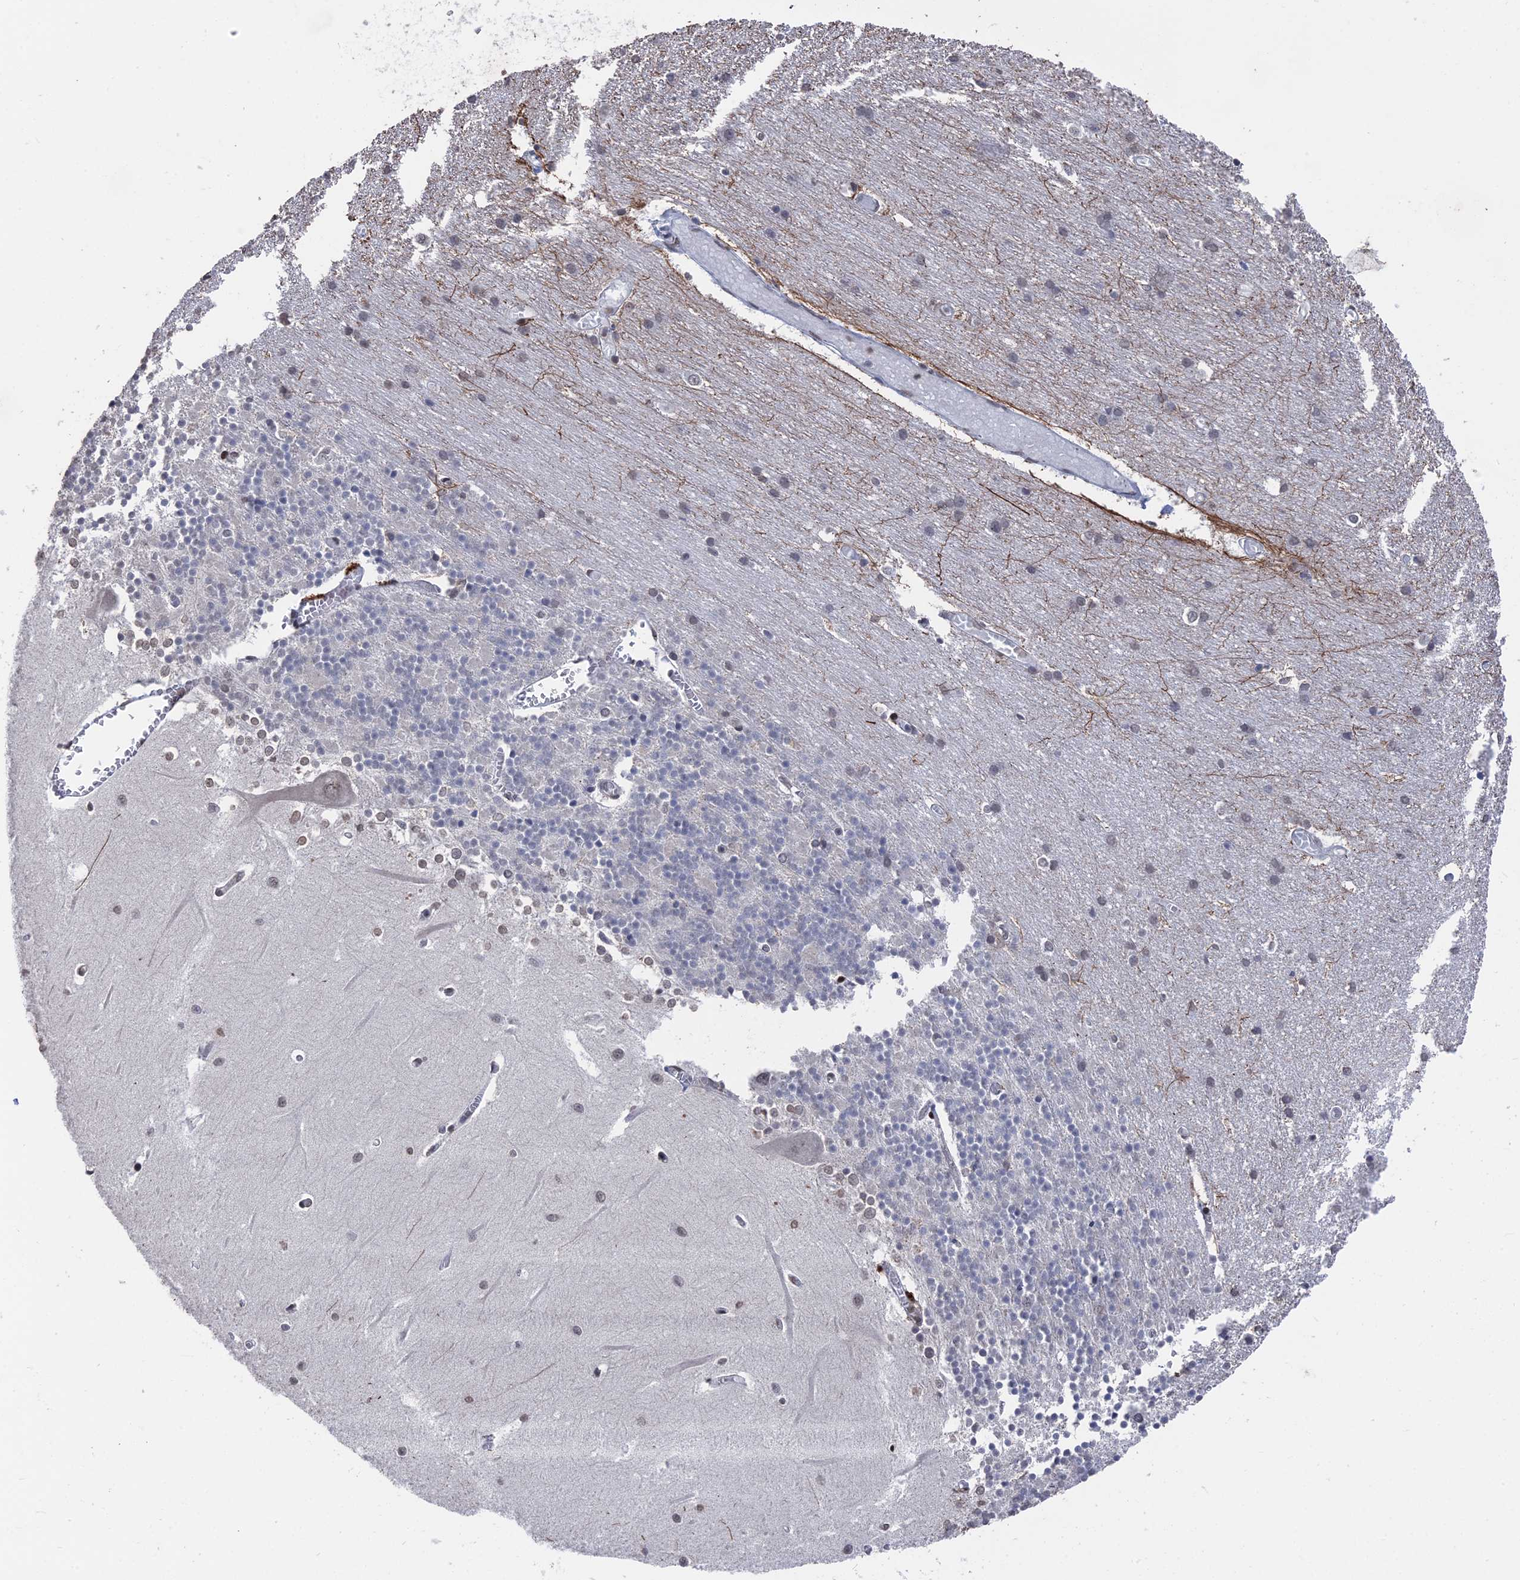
{"staining": {"intensity": "negative", "quantity": "none", "location": "none"}, "tissue": "cerebellum", "cell_type": "Cells in granular layer", "image_type": "normal", "snomed": [{"axis": "morphology", "description": "Normal tissue, NOS"}, {"axis": "topography", "description": "Cerebellum"}], "caption": "An immunohistochemistry photomicrograph of normal cerebellum is shown. There is no staining in cells in granular layer of cerebellum. (Stains: DAB (3,3'-diaminobenzidine) immunohistochemistry with hematoxylin counter stain, Microscopy: brightfield microscopy at high magnification).", "gene": "NR2C2AP", "patient": {"sex": "male", "age": 37}}